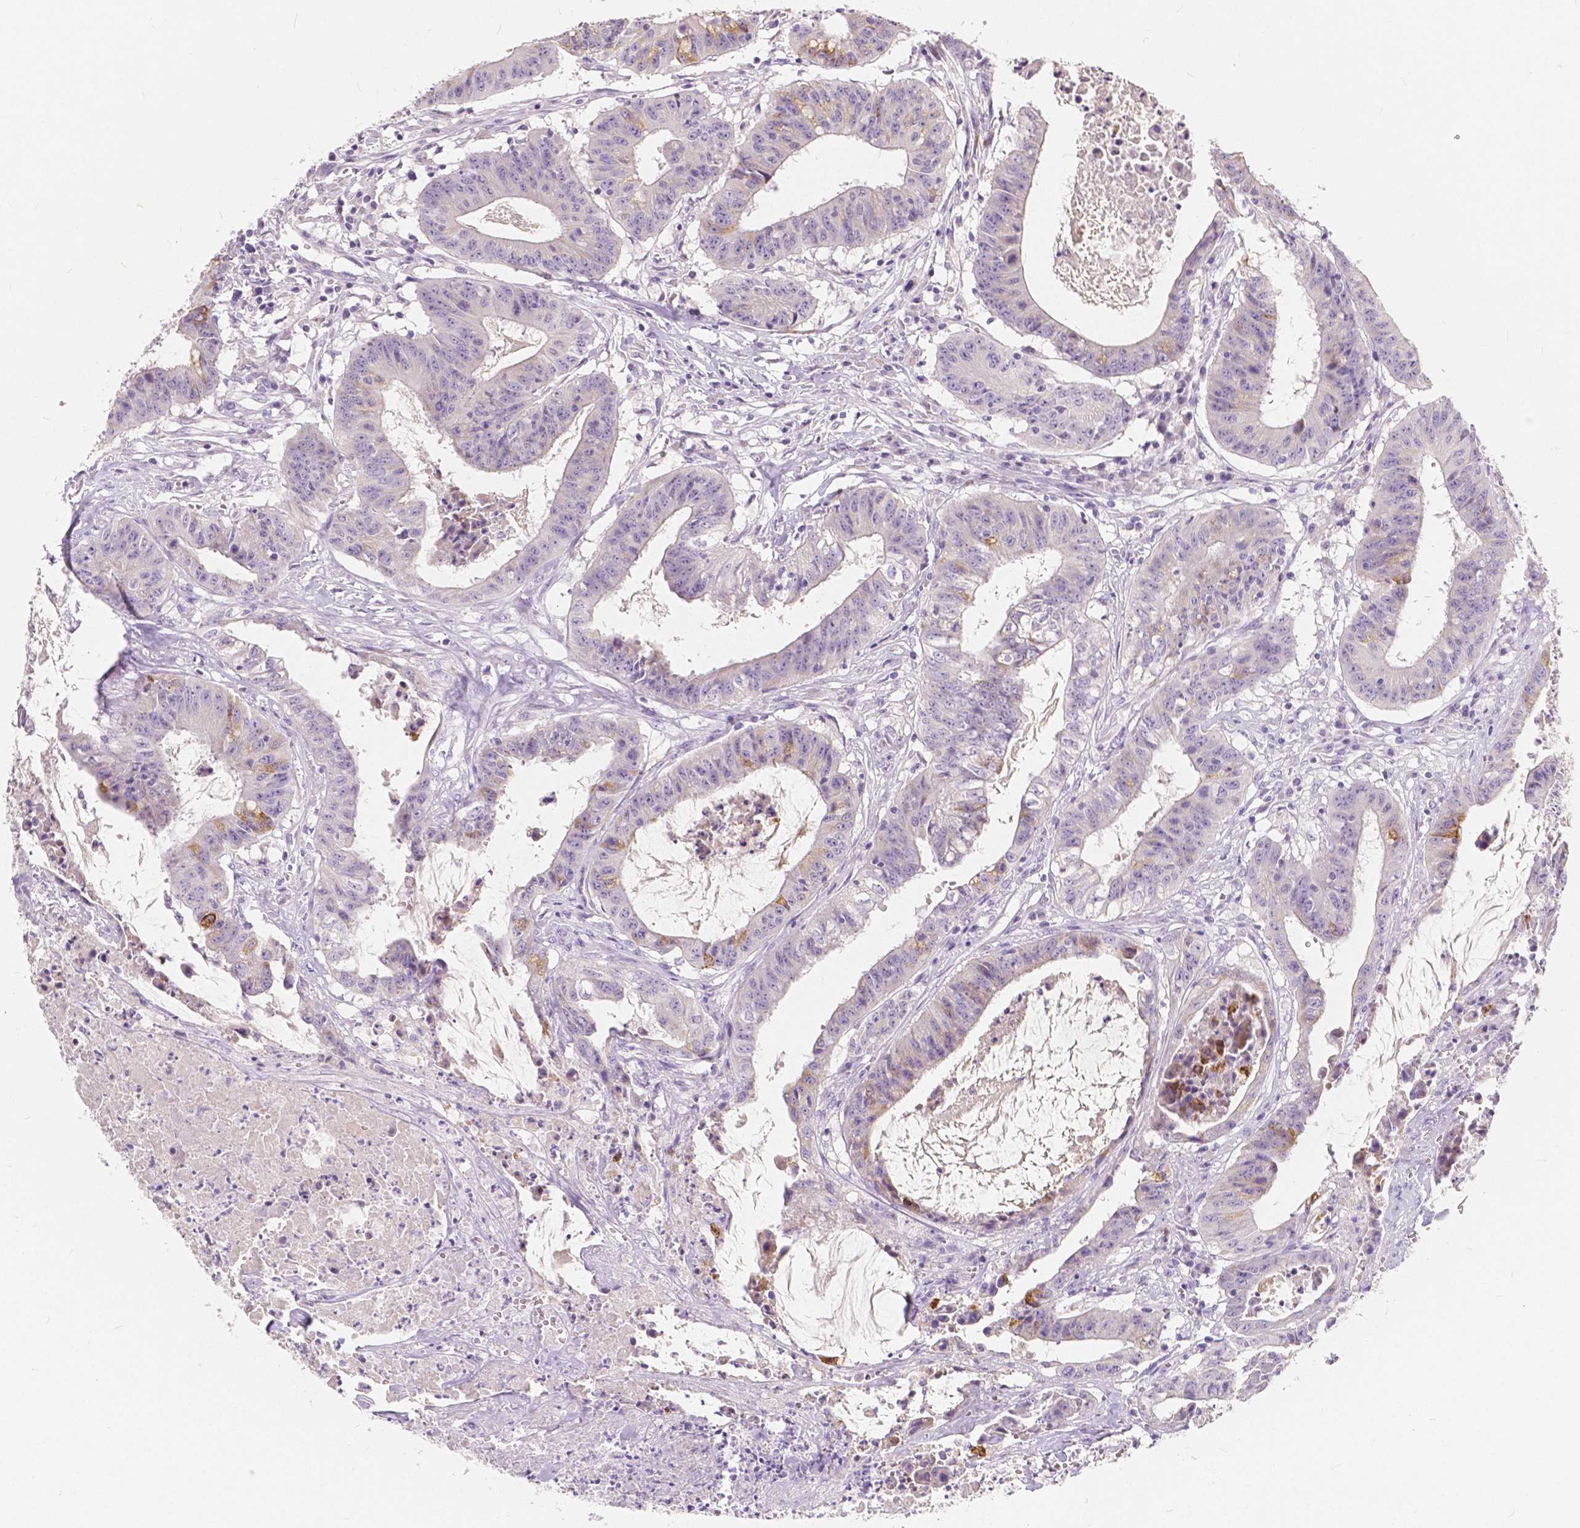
{"staining": {"intensity": "moderate", "quantity": "<25%", "location": "cytoplasmic/membranous"}, "tissue": "colorectal cancer", "cell_type": "Tumor cells", "image_type": "cancer", "snomed": [{"axis": "morphology", "description": "Adenocarcinoma, NOS"}, {"axis": "topography", "description": "Colon"}], "caption": "Adenocarcinoma (colorectal) stained with a brown dye shows moderate cytoplasmic/membranous positive positivity in about <25% of tumor cells.", "gene": "RNF186", "patient": {"sex": "male", "age": 33}}